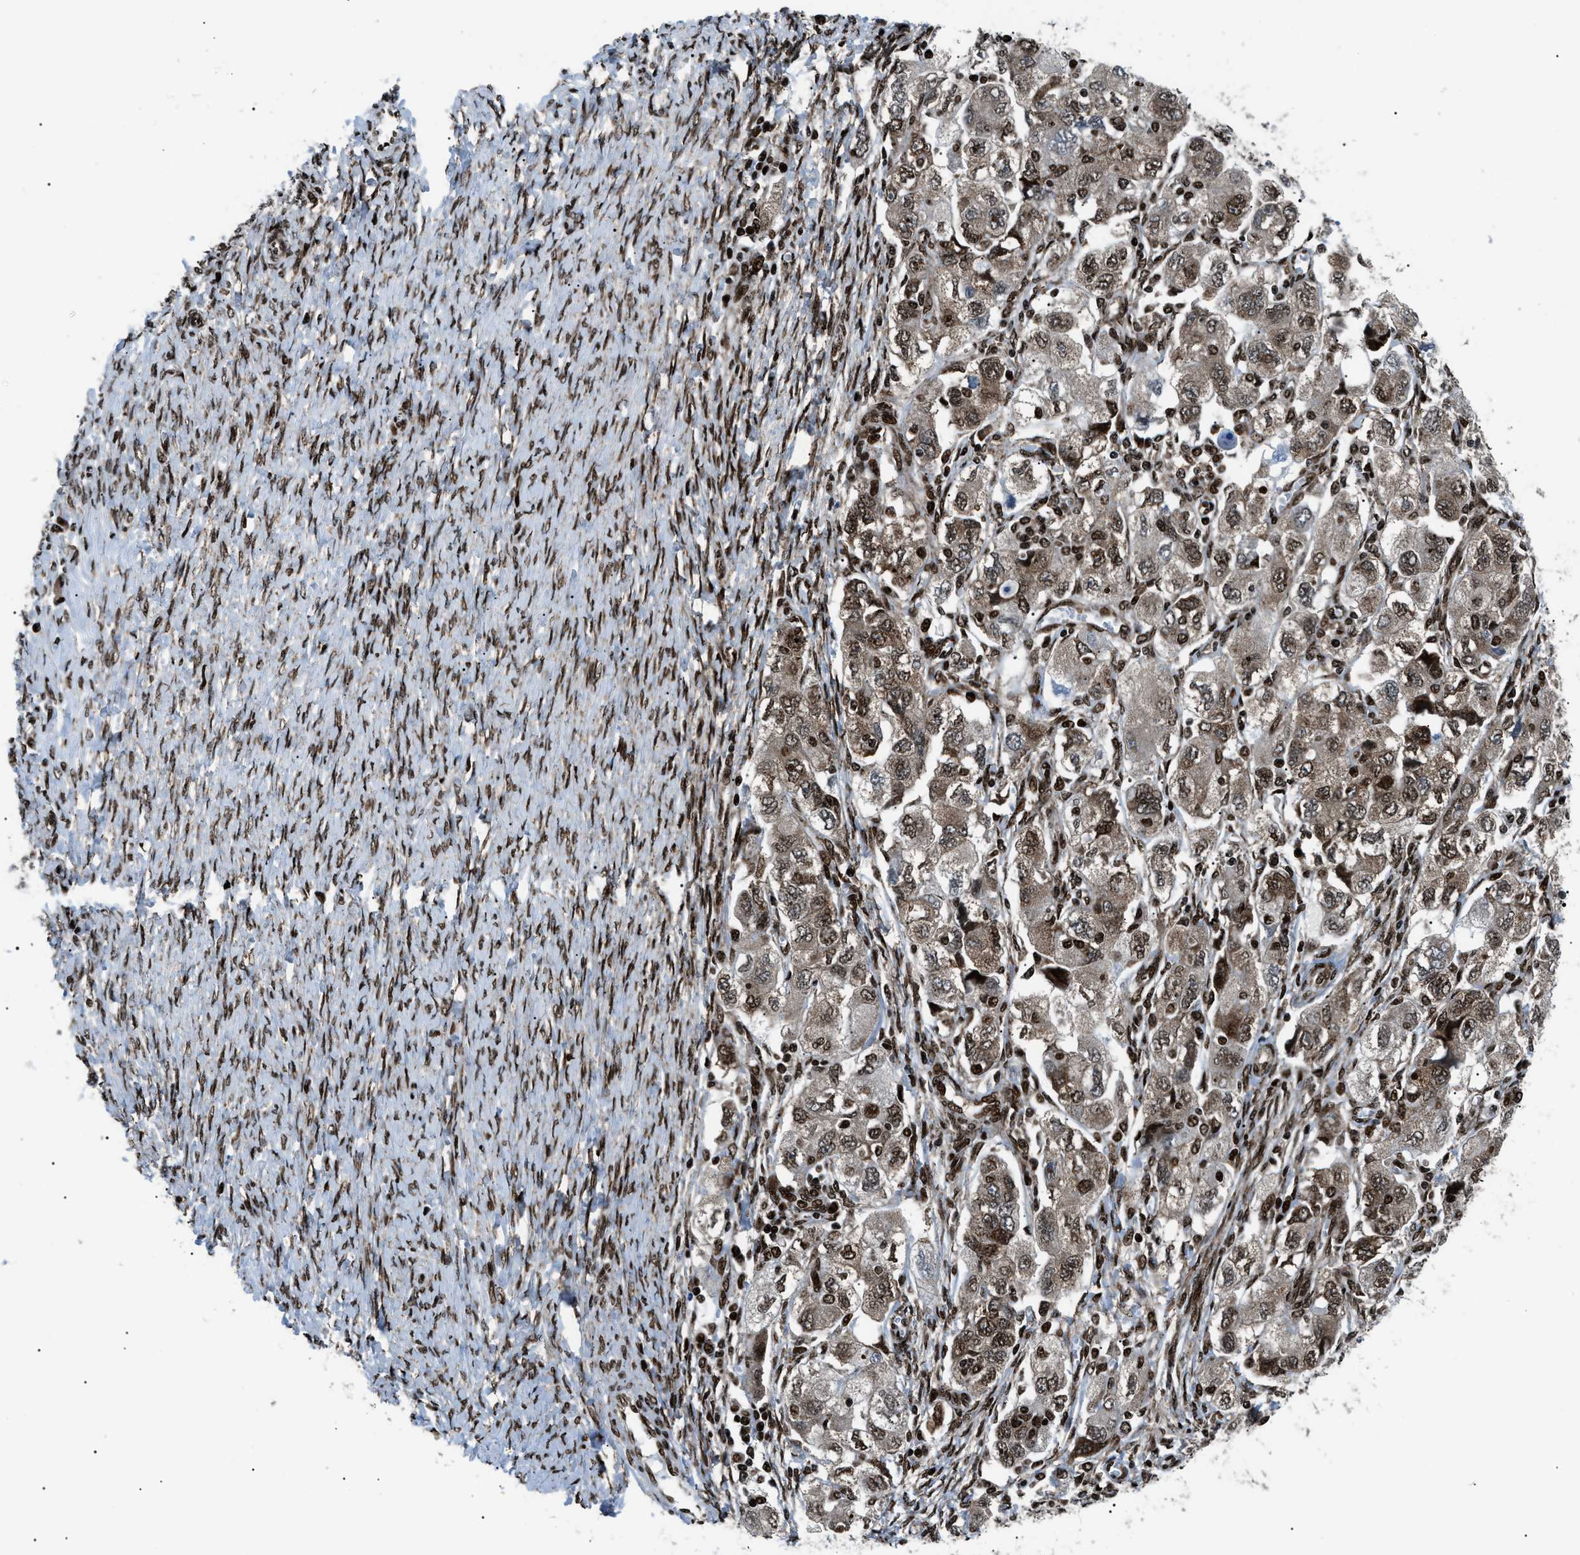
{"staining": {"intensity": "strong", "quantity": ">75%", "location": "nuclear"}, "tissue": "ovarian cancer", "cell_type": "Tumor cells", "image_type": "cancer", "snomed": [{"axis": "morphology", "description": "Carcinoma, NOS"}, {"axis": "morphology", "description": "Cystadenocarcinoma, serous, NOS"}, {"axis": "topography", "description": "Ovary"}], "caption": "Immunohistochemistry of ovarian cancer (serous cystadenocarcinoma) exhibits high levels of strong nuclear expression in approximately >75% of tumor cells. (Brightfield microscopy of DAB IHC at high magnification).", "gene": "HNRNPK", "patient": {"sex": "female", "age": 69}}